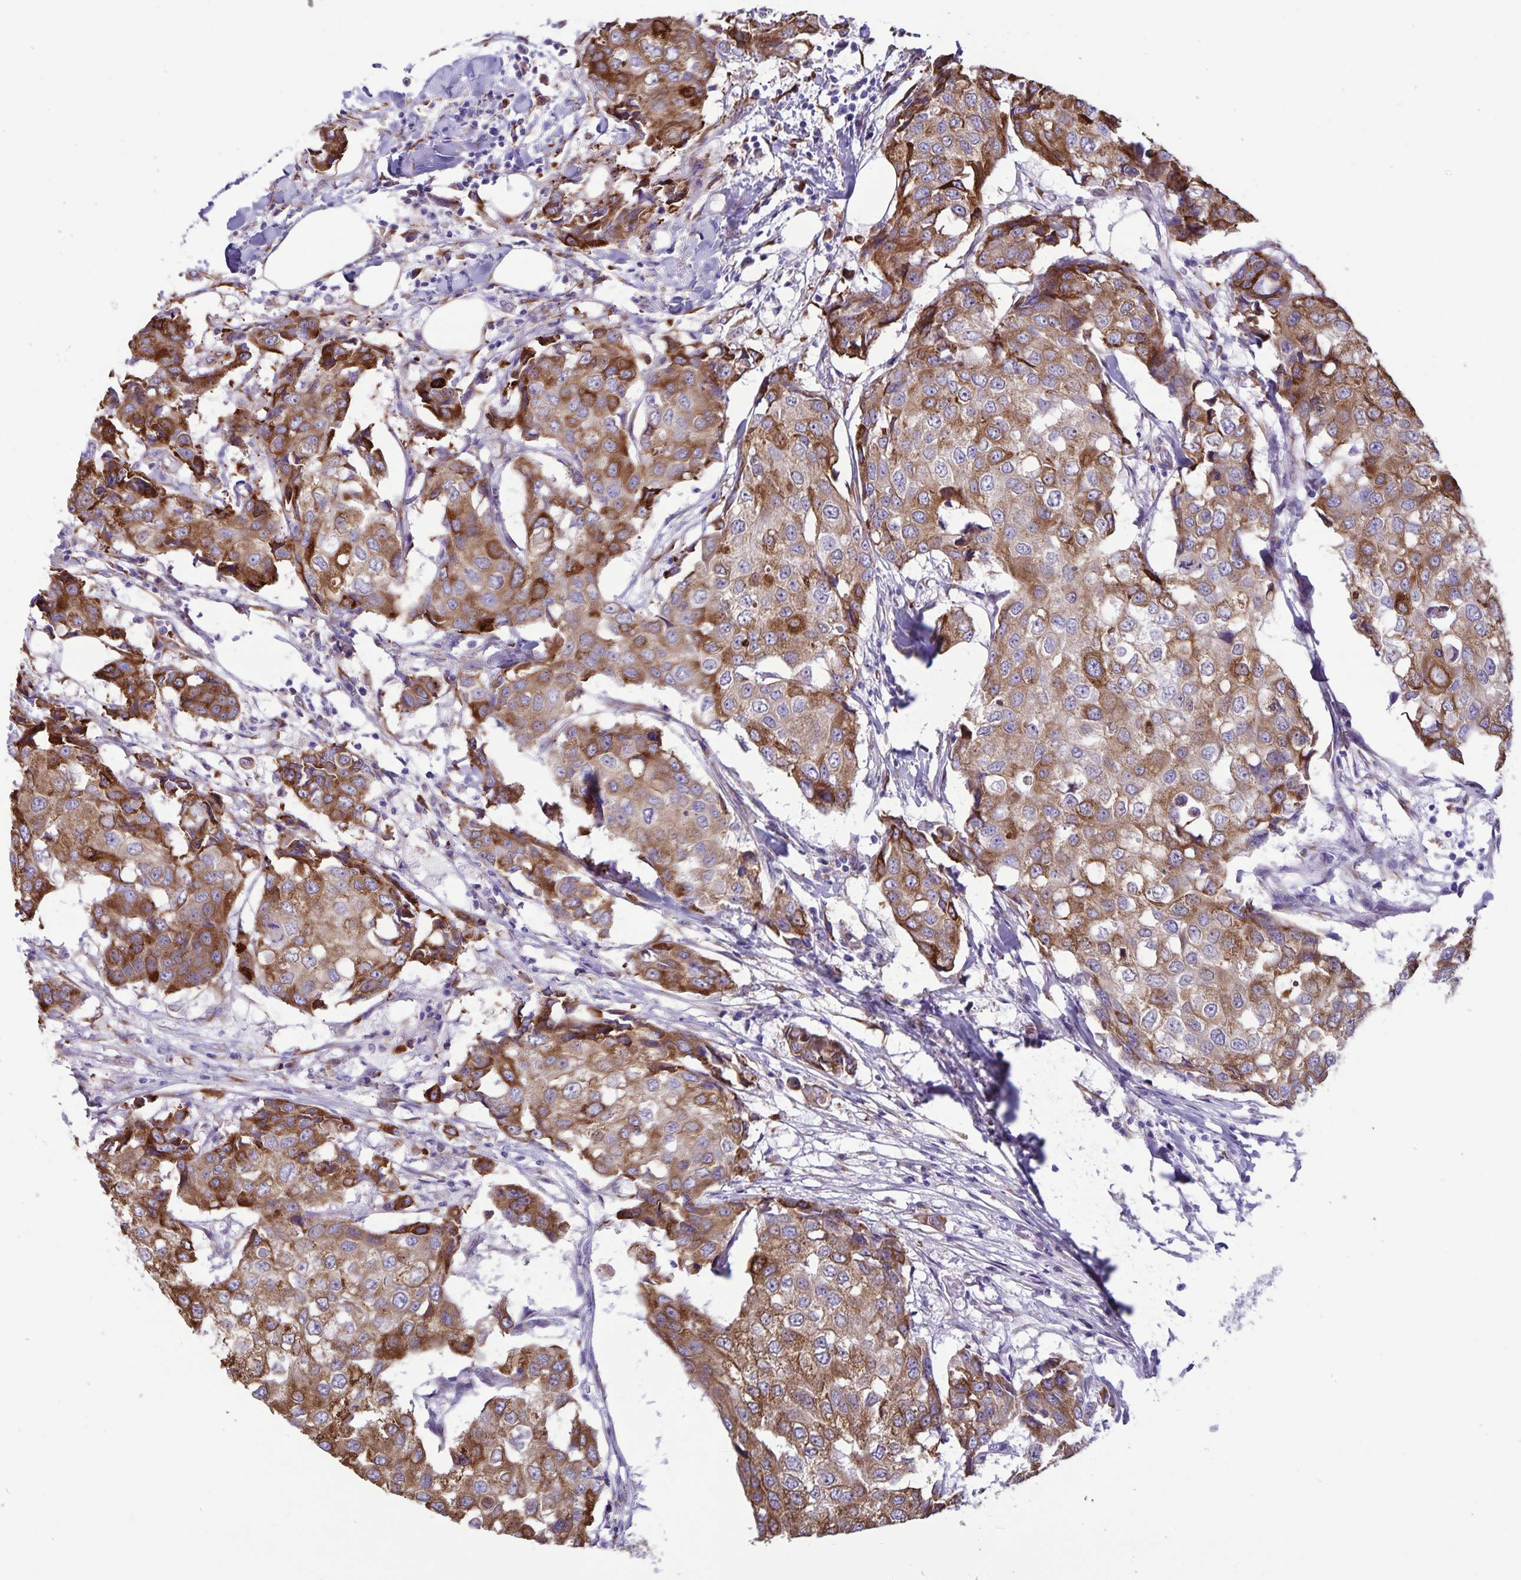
{"staining": {"intensity": "strong", "quantity": ">75%", "location": "cytoplasmic/membranous"}, "tissue": "breast cancer", "cell_type": "Tumor cells", "image_type": "cancer", "snomed": [{"axis": "morphology", "description": "Duct carcinoma"}, {"axis": "topography", "description": "Breast"}], "caption": "Immunohistochemistry (IHC) micrograph of human breast intraductal carcinoma stained for a protein (brown), which exhibits high levels of strong cytoplasmic/membranous positivity in approximately >75% of tumor cells.", "gene": "RCN1", "patient": {"sex": "female", "age": 27}}